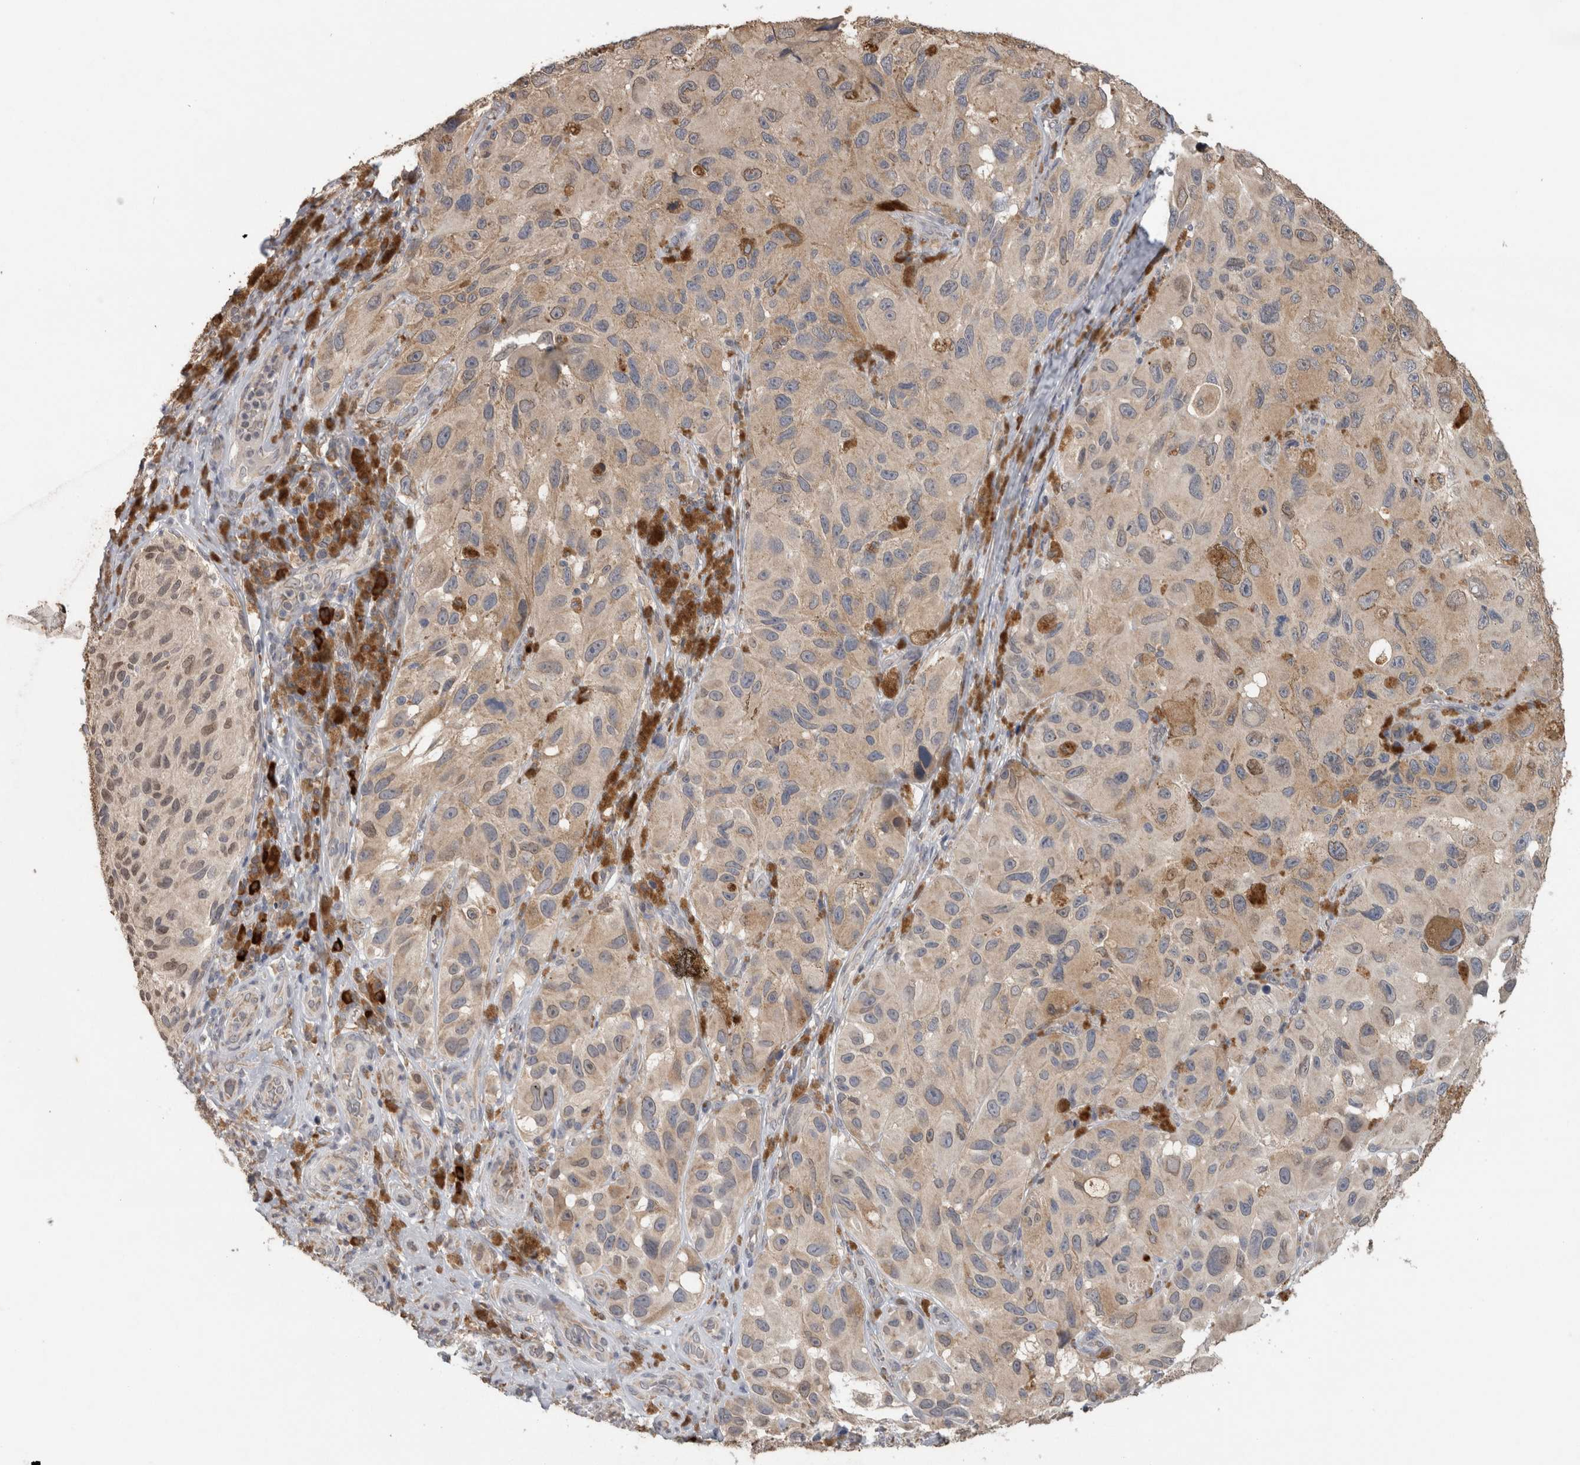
{"staining": {"intensity": "moderate", "quantity": ">75%", "location": "cytoplasmic/membranous"}, "tissue": "melanoma", "cell_type": "Tumor cells", "image_type": "cancer", "snomed": [{"axis": "morphology", "description": "Malignant melanoma, NOS"}, {"axis": "topography", "description": "Skin"}], "caption": "A medium amount of moderate cytoplasmic/membranous staining is present in about >75% of tumor cells in melanoma tissue.", "gene": "ADGRL3", "patient": {"sex": "female", "age": 73}}